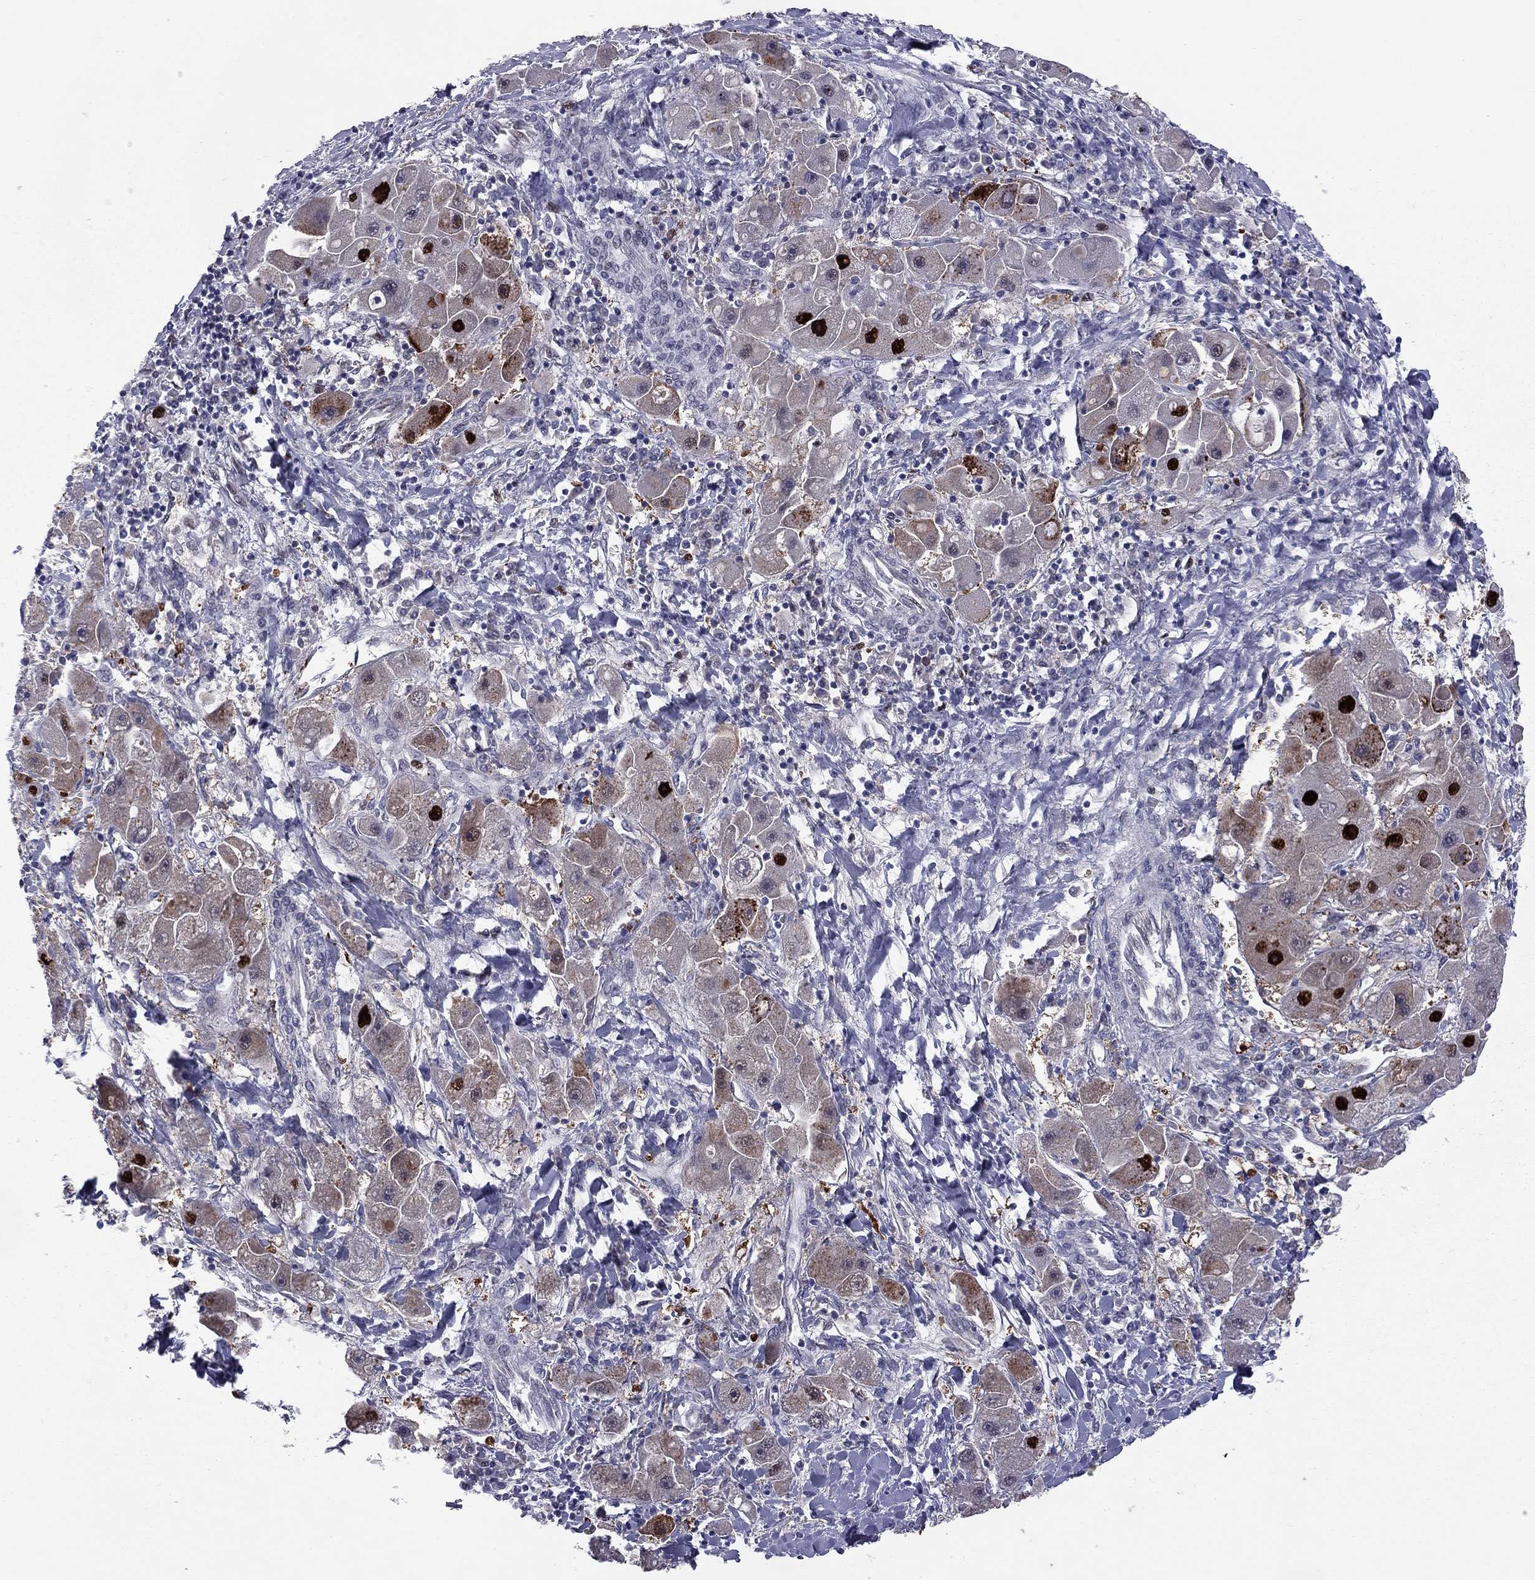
{"staining": {"intensity": "strong", "quantity": "<25%", "location": "nuclear"}, "tissue": "liver cancer", "cell_type": "Tumor cells", "image_type": "cancer", "snomed": [{"axis": "morphology", "description": "Carcinoma, Hepatocellular, NOS"}, {"axis": "topography", "description": "Liver"}], "caption": "Hepatocellular carcinoma (liver) was stained to show a protein in brown. There is medium levels of strong nuclear positivity in about <25% of tumor cells.", "gene": "PCGF3", "patient": {"sex": "male", "age": 24}}